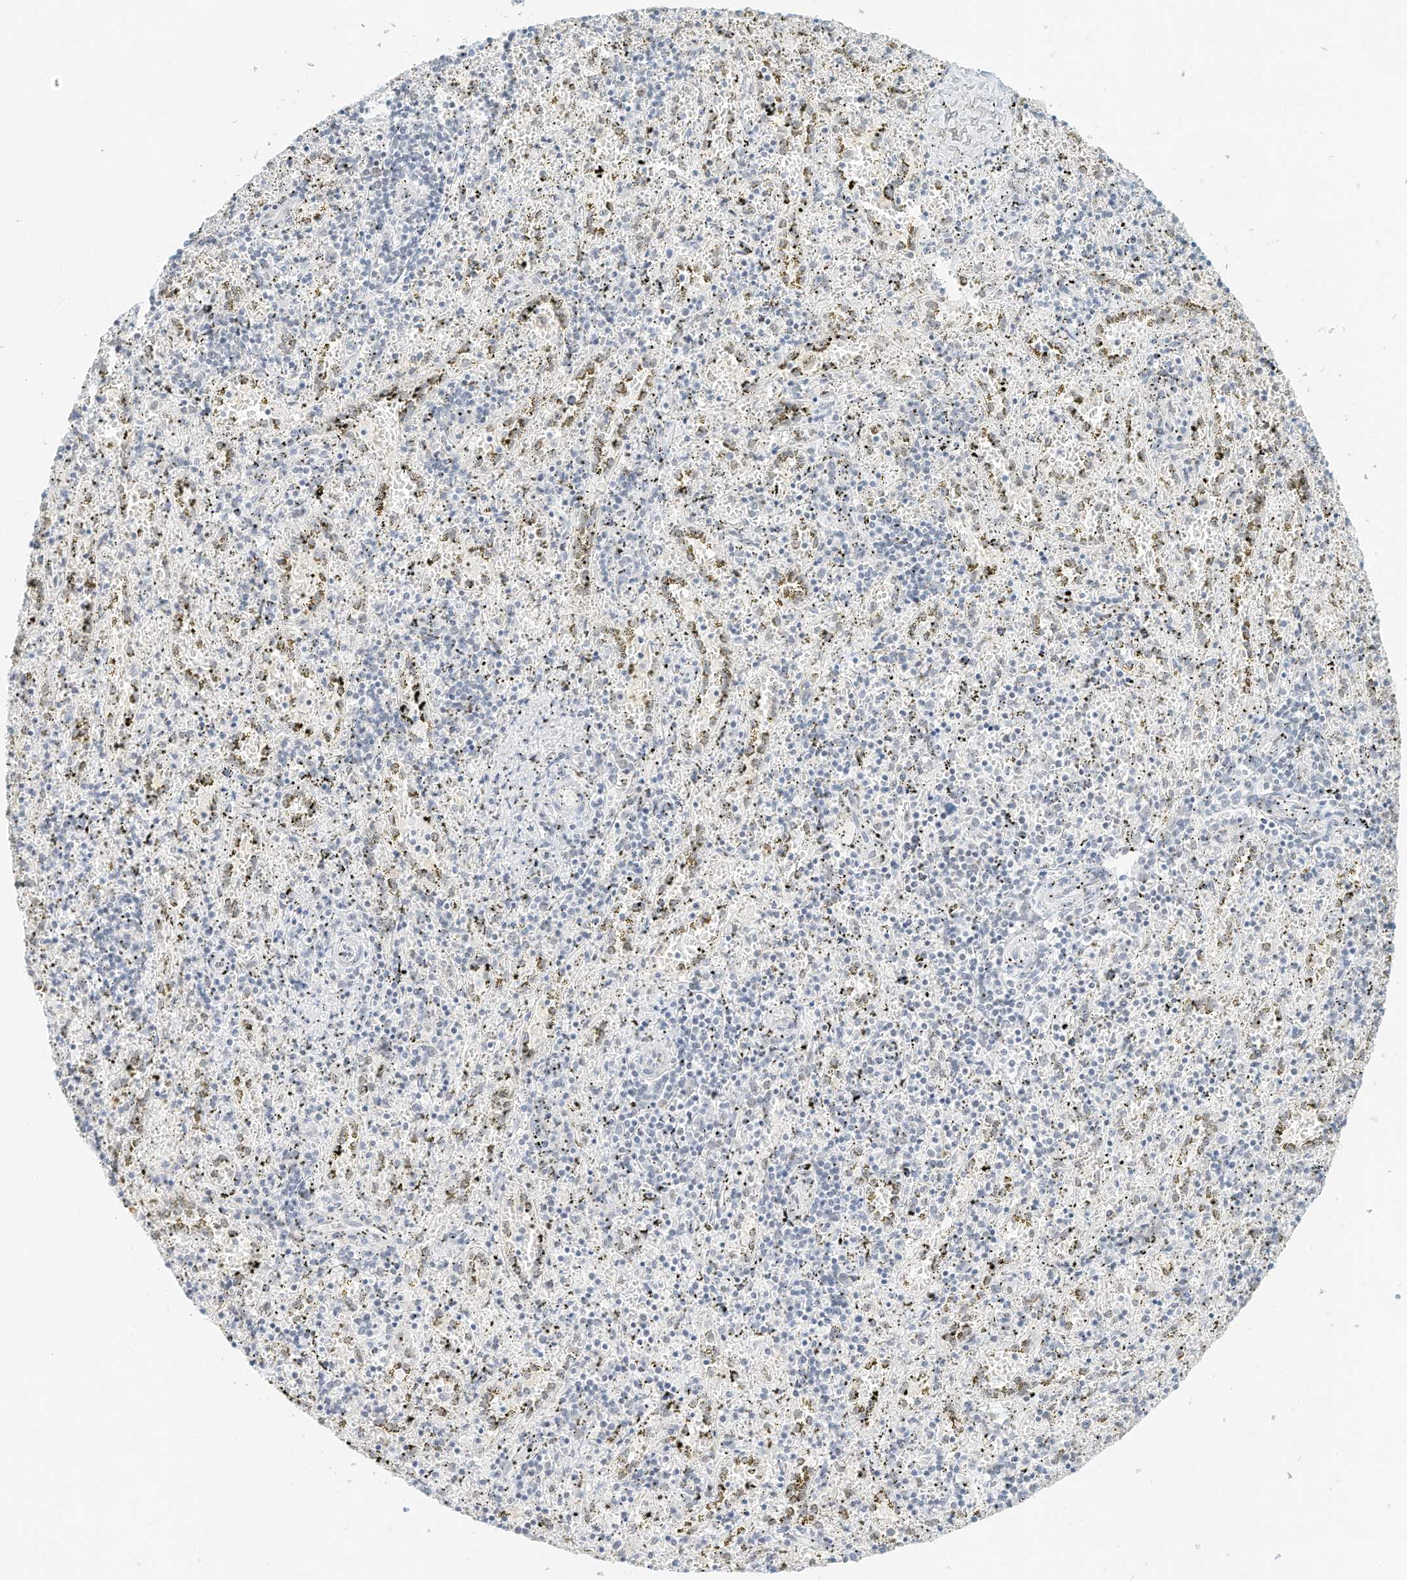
{"staining": {"intensity": "negative", "quantity": "none", "location": "none"}, "tissue": "spleen", "cell_type": "Cells in red pulp", "image_type": "normal", "snomed": [{"axis": "morphology", "description": "Normal tissue, NOS"}, {"axis": "topography", "description": "Spleen"}], "caption": "Protein analysis of benign spleen reveals no significant staining in cells in red pulp.", "gene": "PGC", "patient": {"sex": "male", "age": 11}}